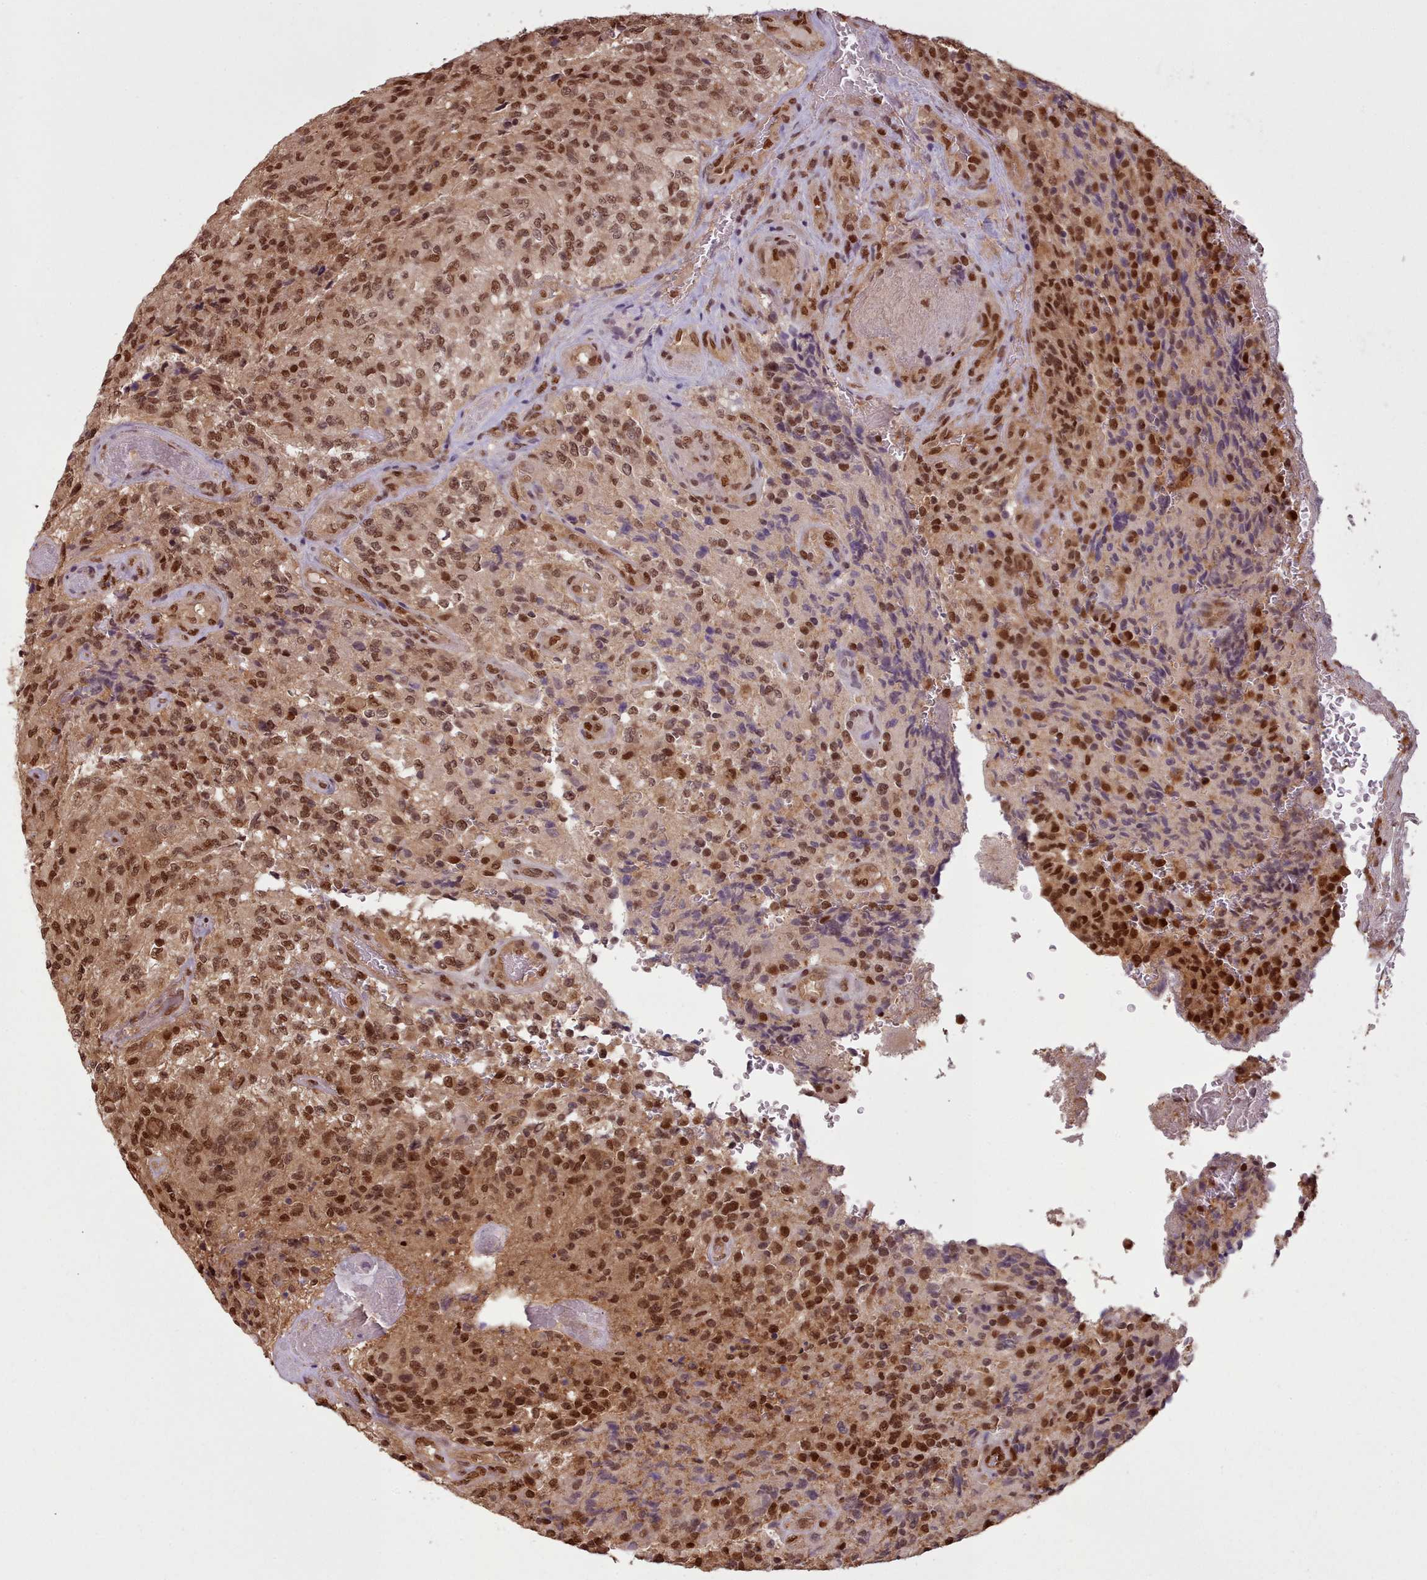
{"staining": {"intensity": "moderate", "quantity": ">75%", "location": "nuclear"}, "tissue": "glioma", "cell_type": "Tumor cells", "image_type": "cancer", "snomed": [{"axis": "morphology", "description": "Normal tissue, NOS"}, {"axis": "morphology", "description": "Glioma, malignant, High grade"}, {"axis": "topography", "description": "Cerebral cortex"}], "caption": "High-power microscopy captured an immunohistochemistry photomicrograph of glioma, revealing moderate nuclear positivity in about >75% of tumor cells. Nuclei are stained in blue.", "gene": "RPS27A", "patient": {"sex": "male", "age": 56}}